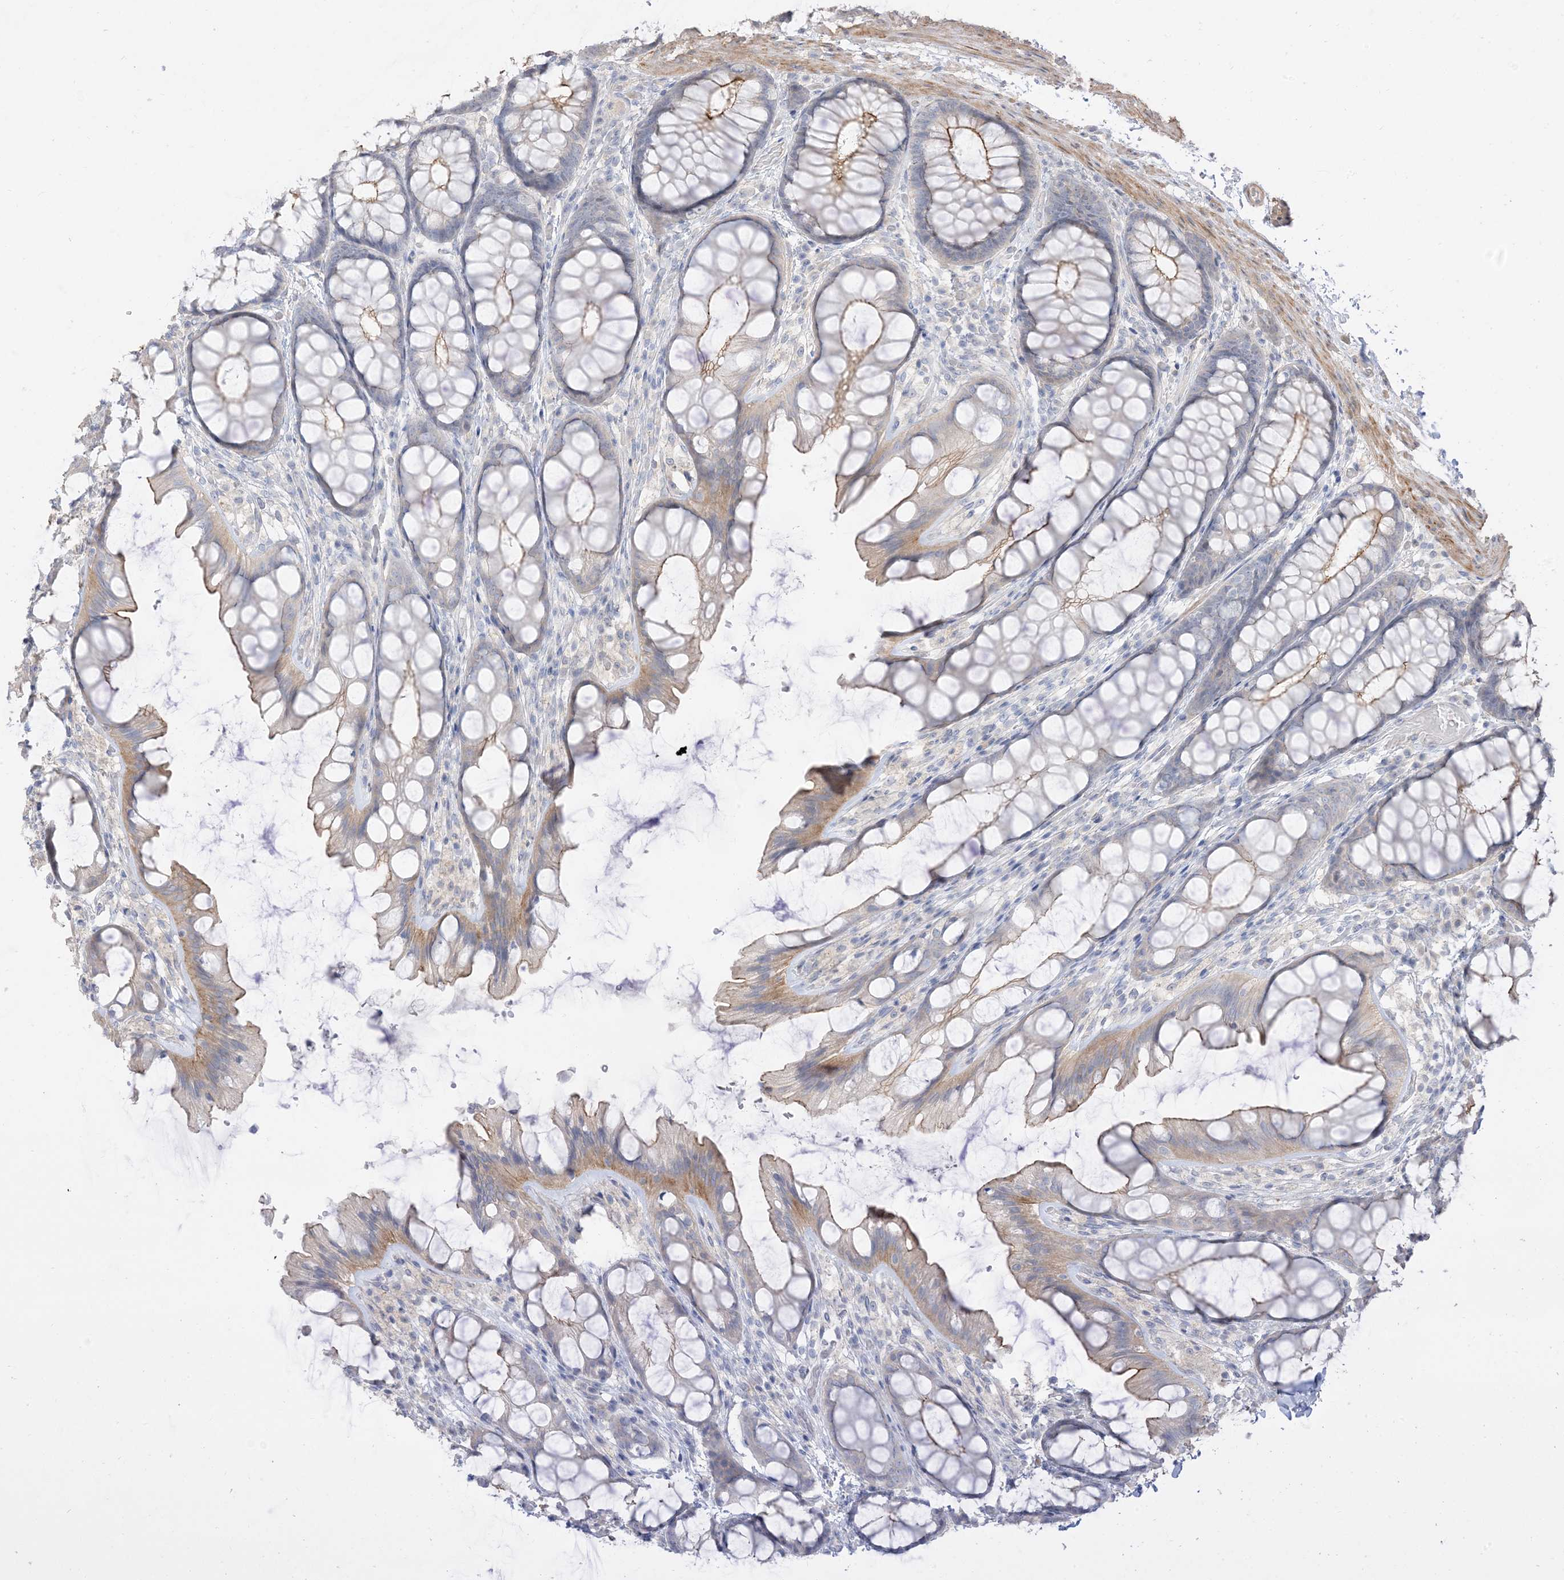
{"staining": {"intensity": "negative", "quantity": "none", "location": "none"}, "tissue": "colon", "cell_type": "Endothelial cells", "image_type": "normal", "snomed": [{"axis": "morphology", "description": "Normal tissue, NOS"}, {"axis": "topography", "description": "Colon"}], "caption": "An immunohistochemistry image of unremarkable colon is shown. There is no staining in endothelial cells of colon.", "gene": "RNF175", "patient": {"sex": "male", "age": 47}}